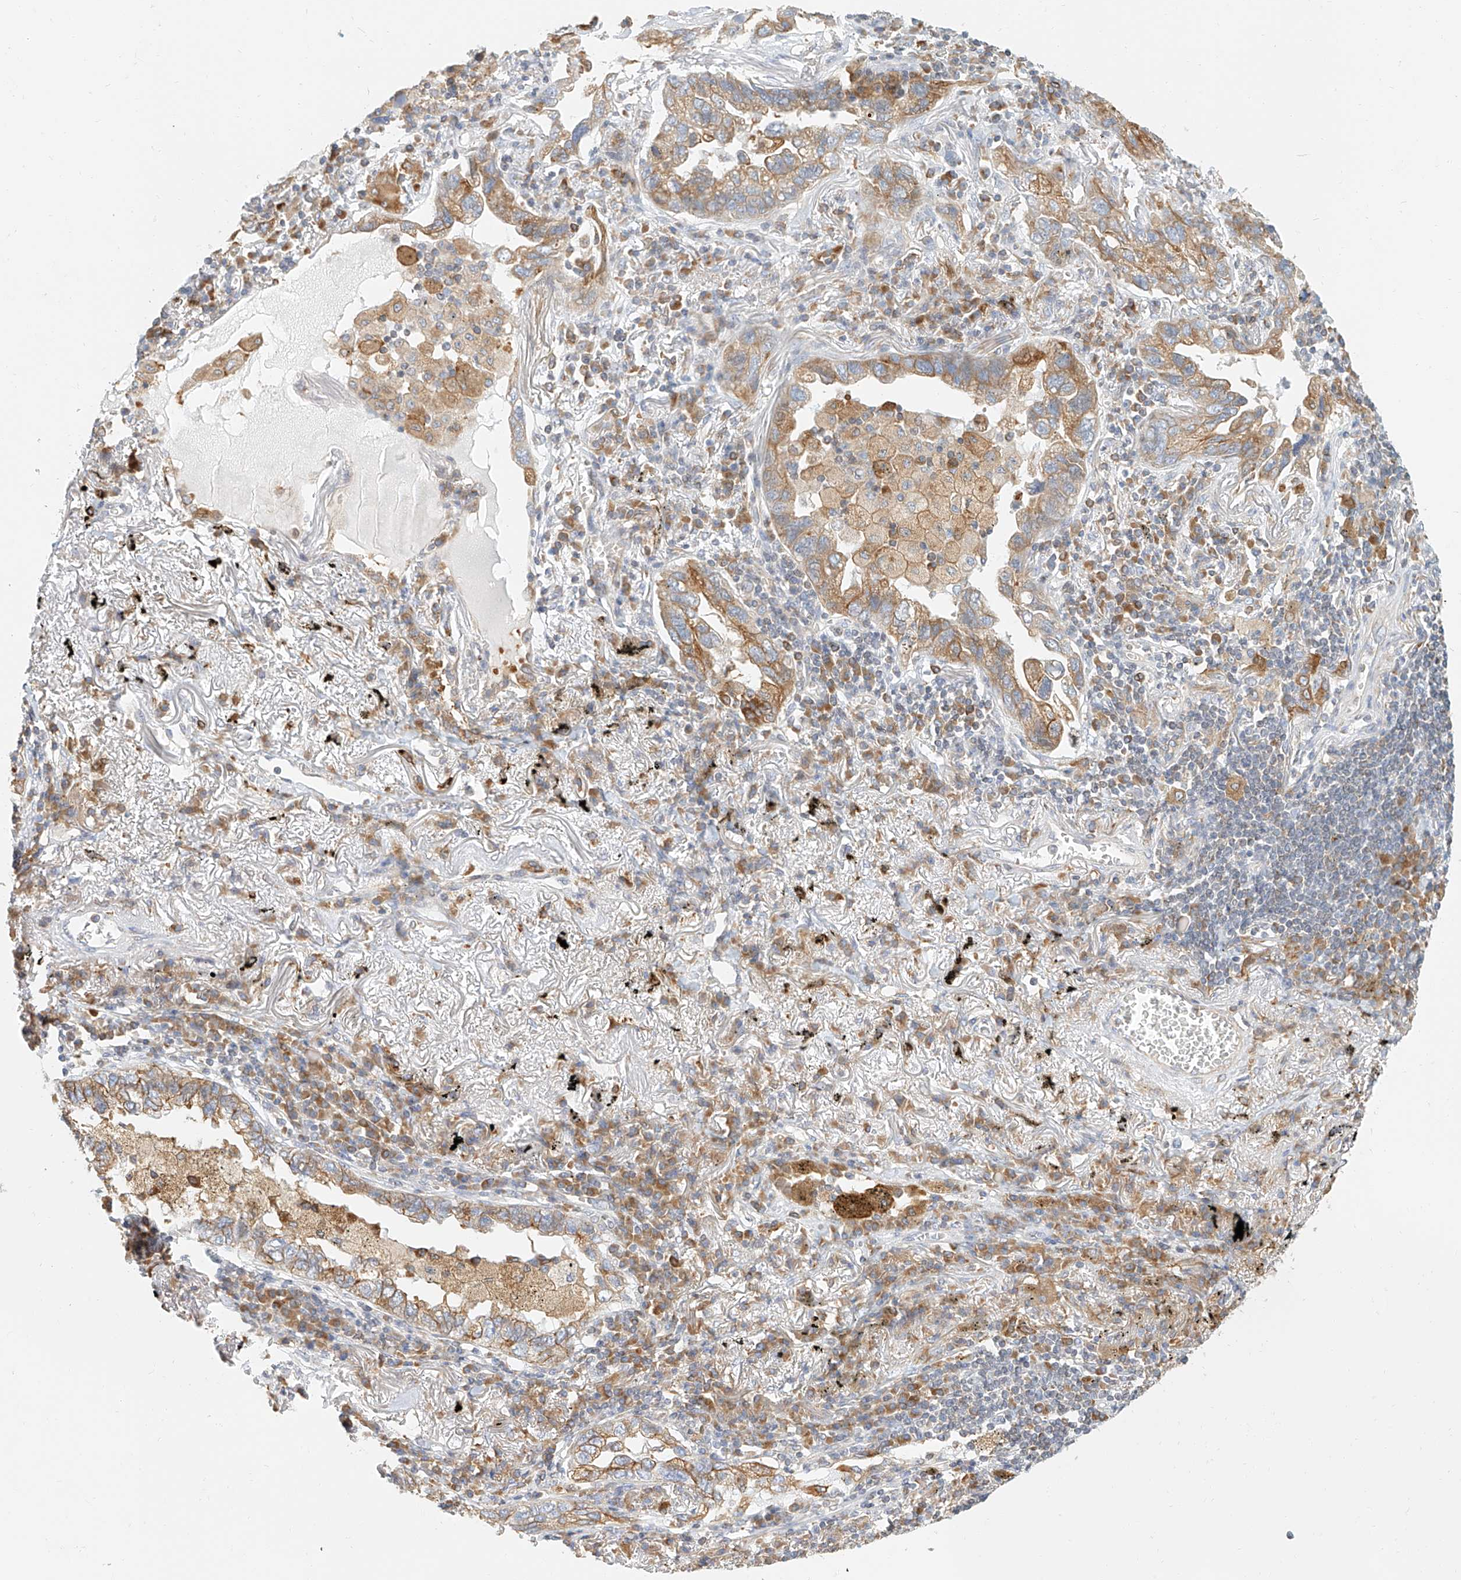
{"staining": {"intensity": "moderate", "quantity": ">75%", "location": "cytoplasmic/membranous"}, "tissue": "lung cancer", "cell_type": "Tumor cells", "image_type": "cancer", "snomed": [{"axis": "morphology", "description": "Adenocarcinoma, NOS"}, {"axis": "topography", "description": "Lung"}], "caption": "Immunohistochemistry of human lung cancer (adenocarcinoma) demonstrates medium levels of moderate cytoplasmic/membranous positivity in approximately >75% of tumor cells.", "gene": "DHRS7", "patient": {"sex": "male", "age": 65}}